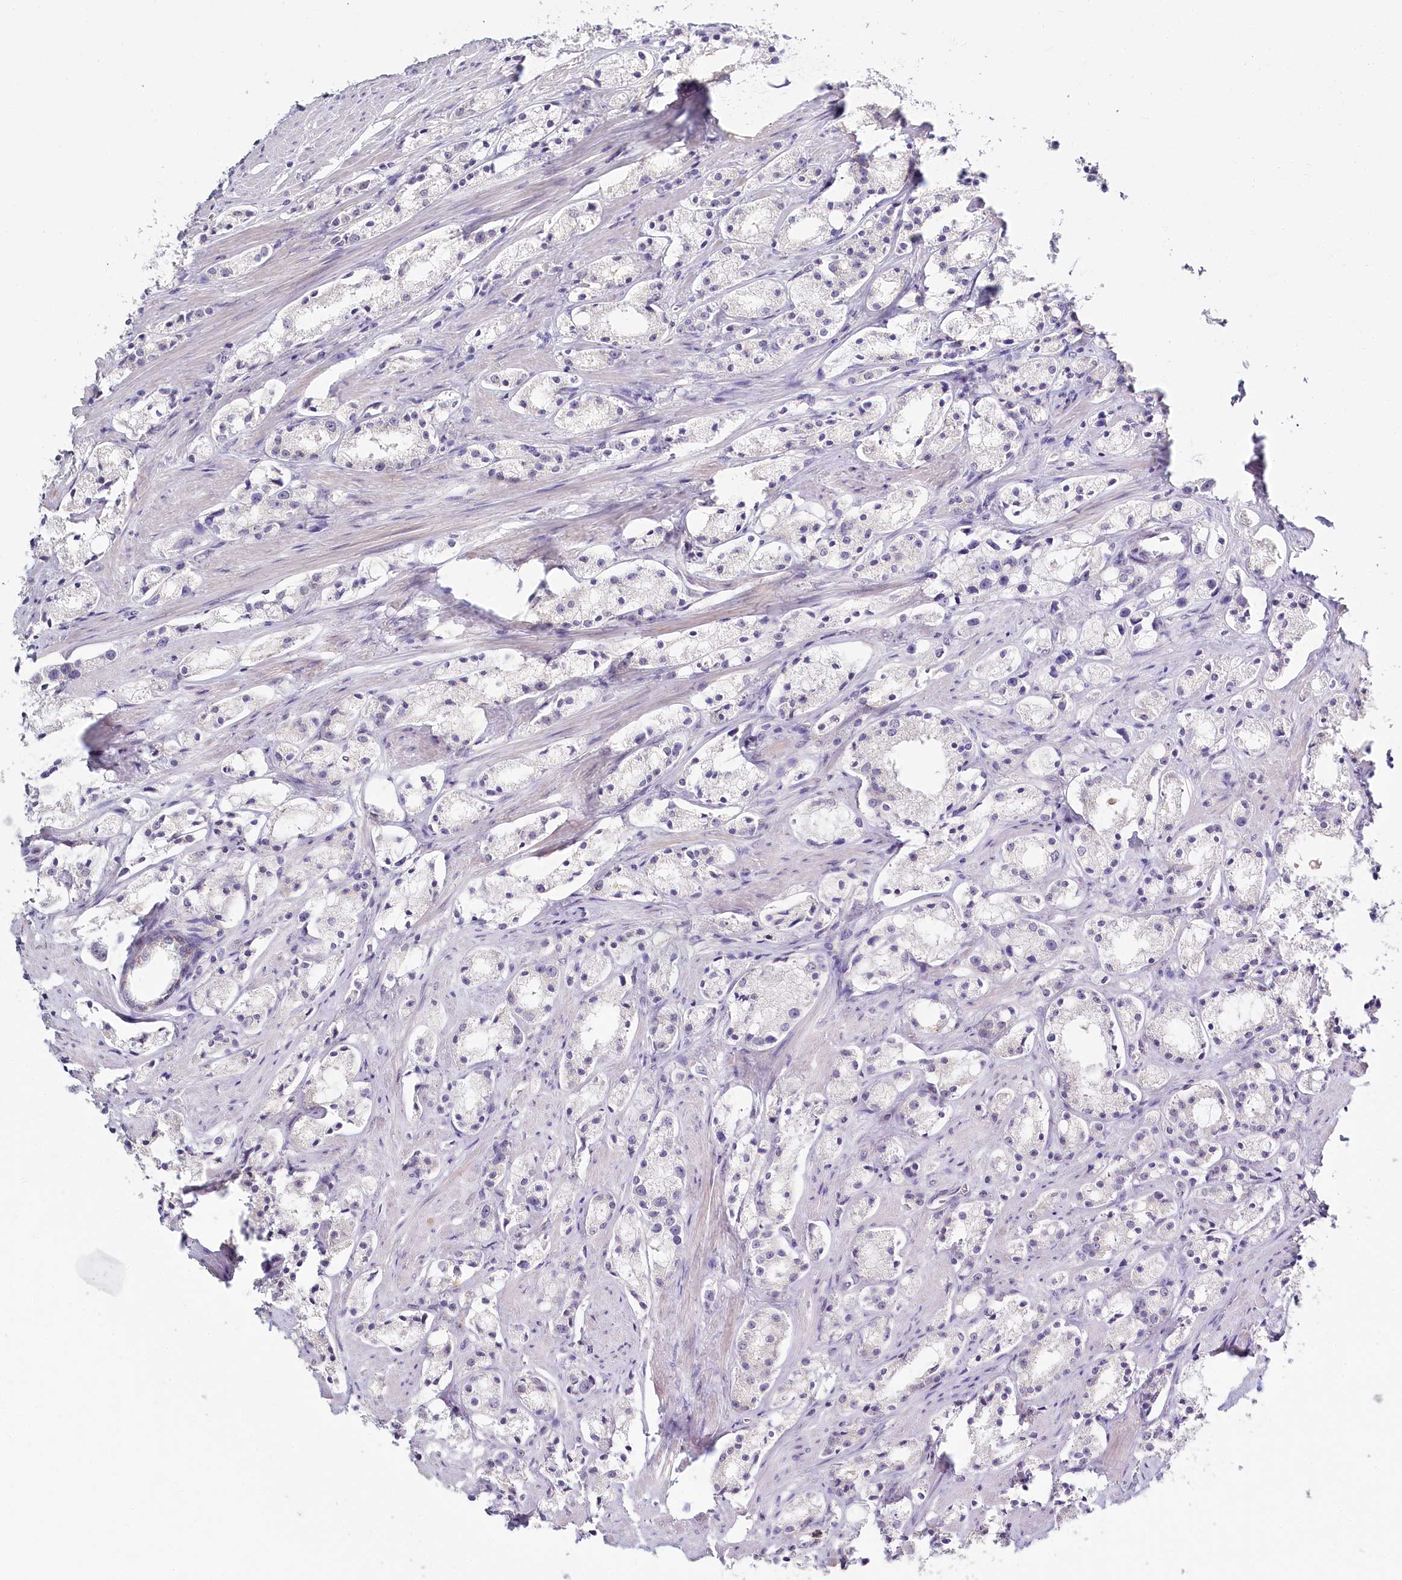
{"staining": {"intensity": "negative", "quantity": "none", "location": "none"}, "tissue": "prostate cancer", "cell_type": "Tumor cells", "image_type": "cancer", "snomed": [{"axis": "morphology", "description": "Adenocarcinoma, High grade"}, {"axis": "topography", "description": "Prostate"}], "caption": "IHC of human prostate cancer (high-grade adenocarcinoma) displays no staining in tumor cells. The staining was performed using DAB to visualize the protein expression in brown, while the nuclei were stained in blue with hematoxylin (Magnification: 20x).", "gene": "DAPK1", "patient": {"sex": "male", "age": 66}}